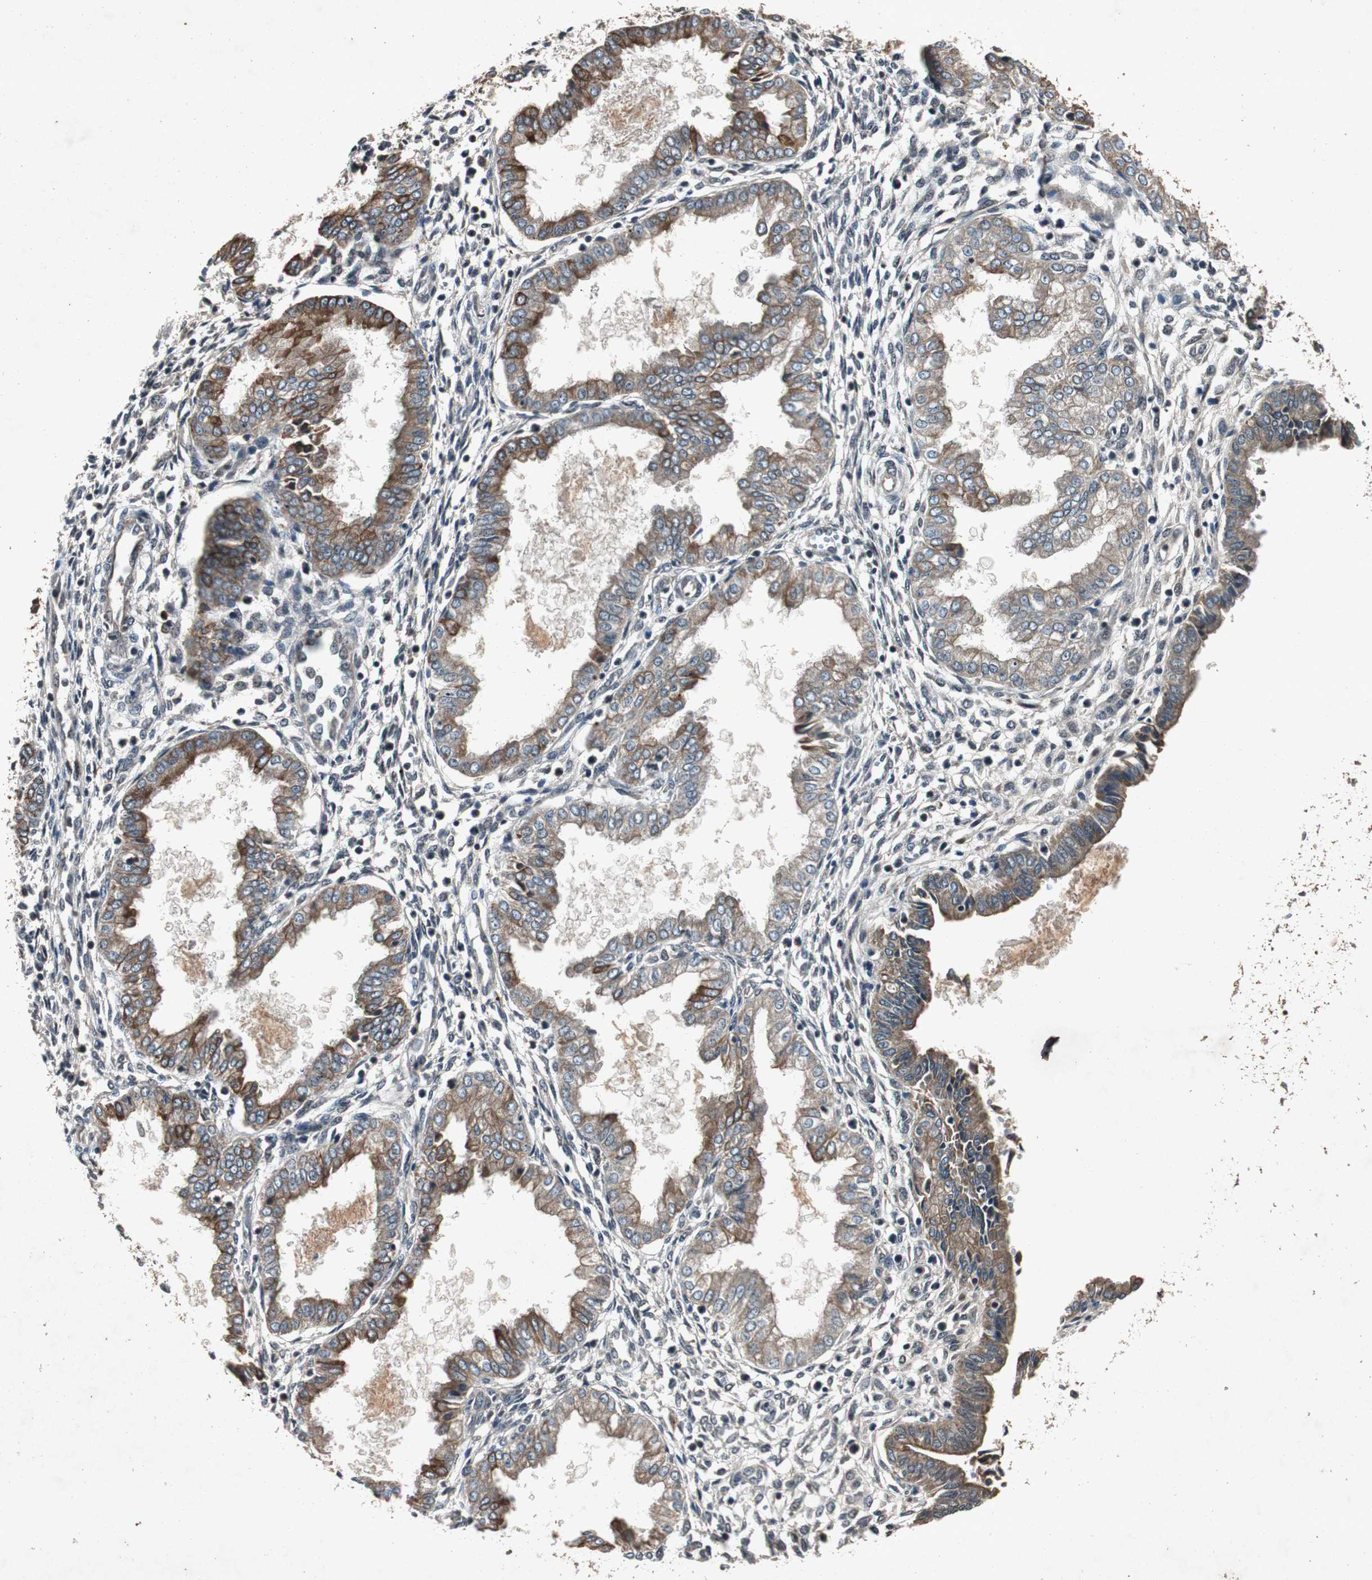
{"staining": {"intensity": "negative", "quantity": "none", "location": "none"}, "tissue": "endometrium", "cell_type": "Cells in endometrial stroma", "image_type": "normal", "snomed": [{"axis": "morphology", "description": "Normal tissue, NOS"}, {"axis": "topography", "description": "Endometrium"}], "caption": "Human endometrium stained for a protein using immunohistochemistry (IHC) shows no staining in cells in endometrial stroma.", "gene": "SLIT2", "patient": {"sex": "female", "age": 33}}